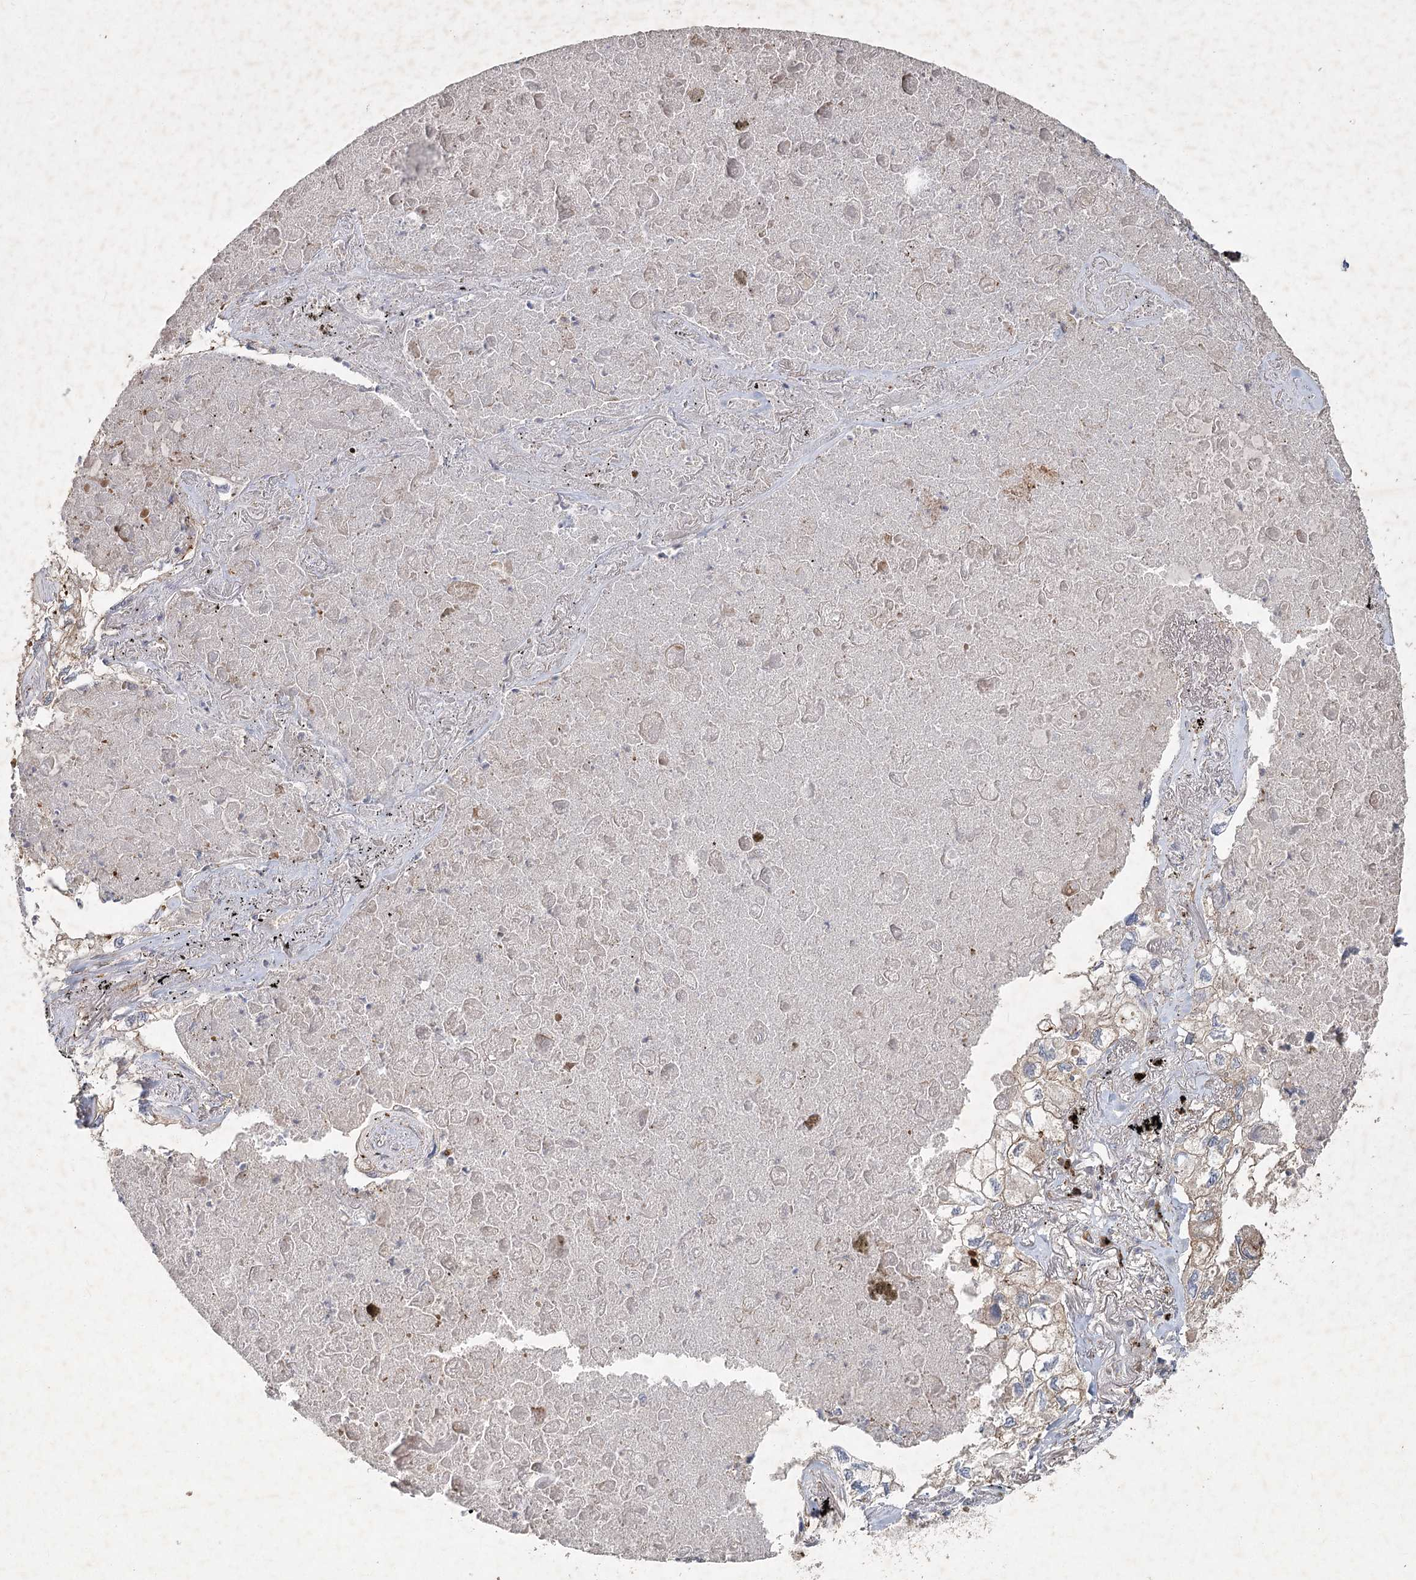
{"staining": {"intensity": "weak", "quantity": "<25%", "location": "cytoplasmic/membranous"}, "tissue": "lung cancer", "cell_type": "Tumor cells", "image_type": "cancer", "snomed": [{"axis": "morphology", "description": "Adenocarcinoma, NOS"}, {"axis": "topography", "description": "Lung"}], "caption": "Protein analysis of lung cancer (adenocarcinoma) exhibits no significant positivity in tumor cells. (Brightfield microscopy of DAB (3,3'-diaminobenzidine) immunohistochemistry at high magnification).", "gene": "IRAK1BP1", "patient": {"sex": "male", "age": 65}}